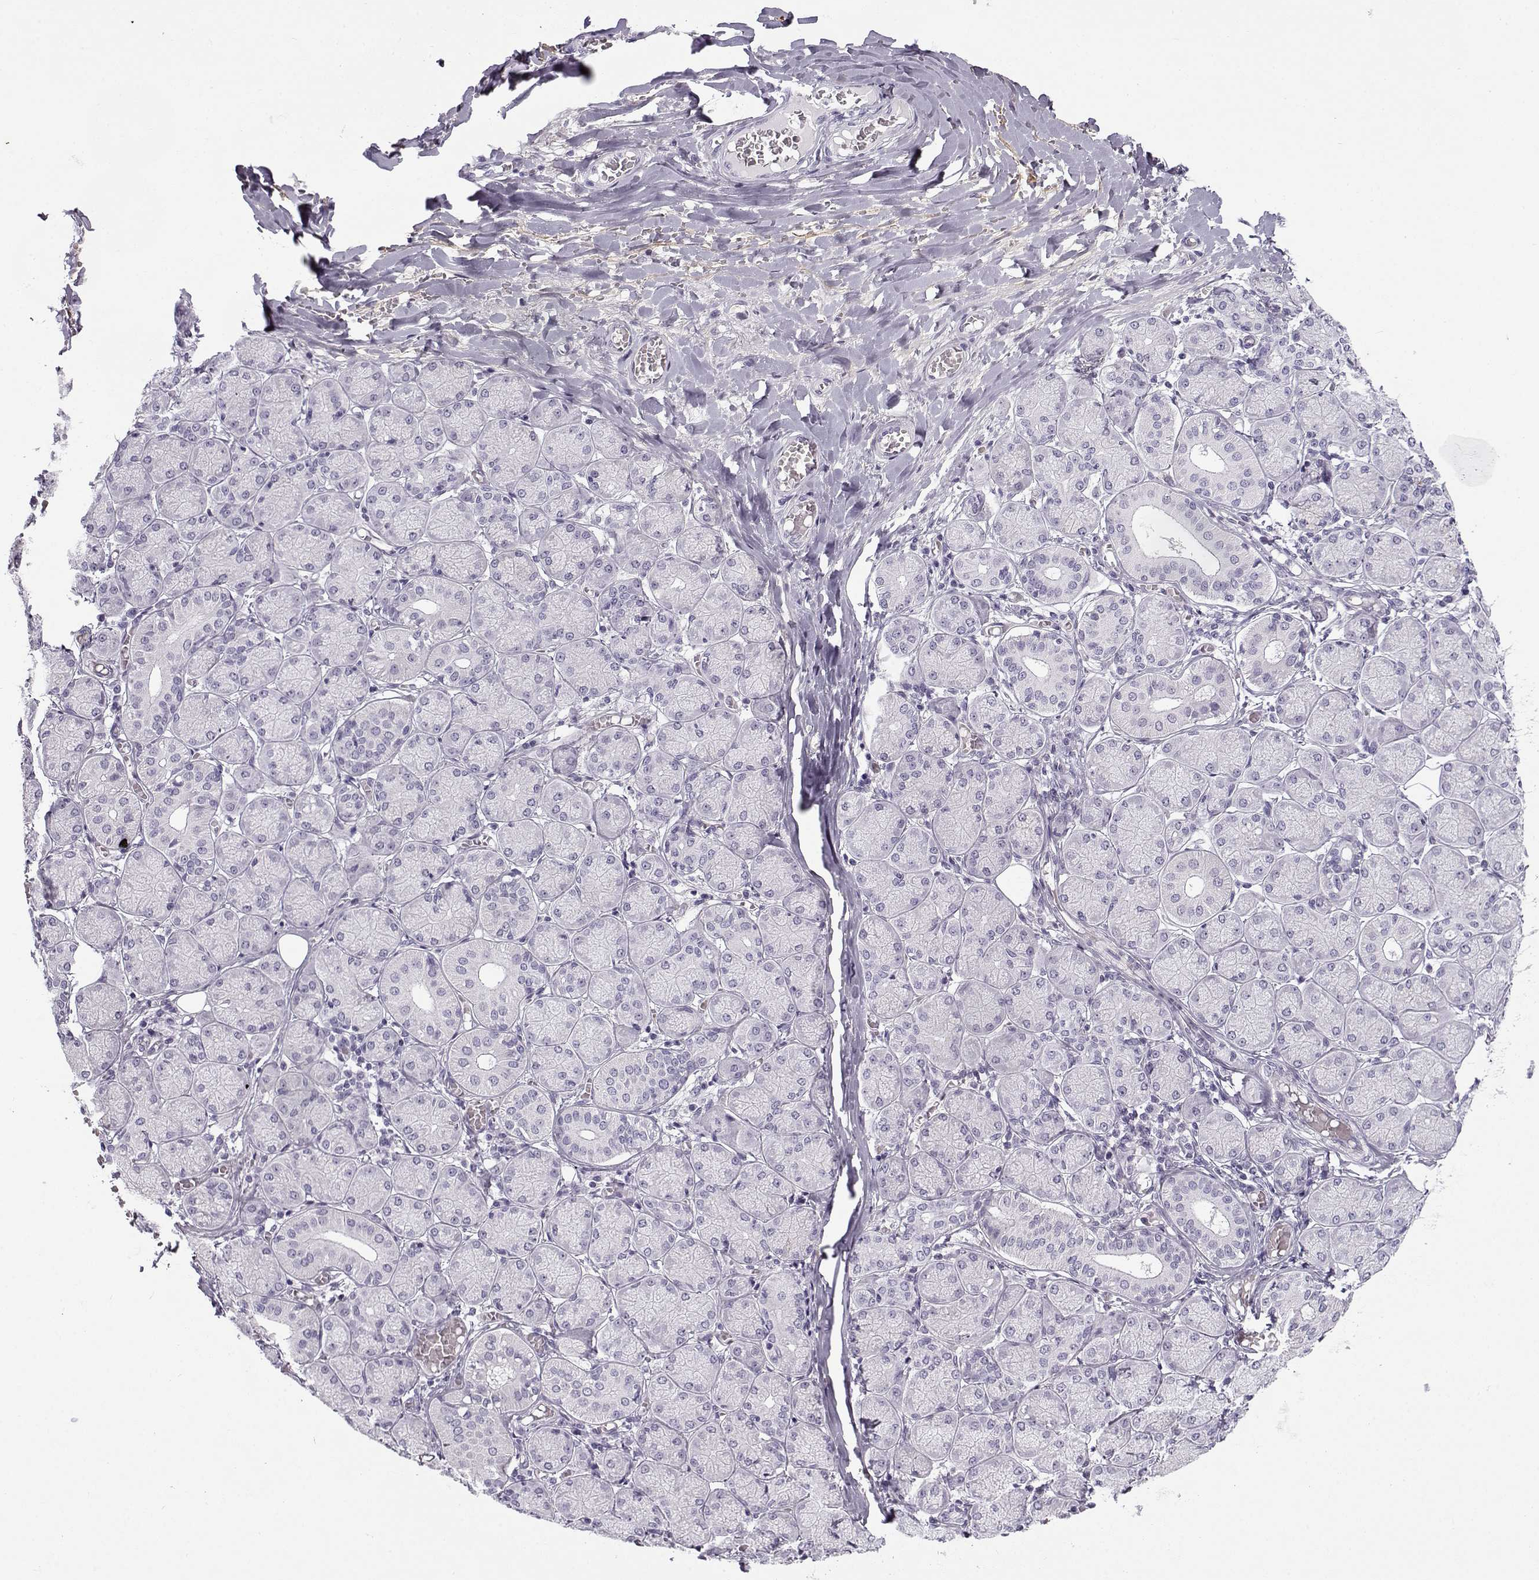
{"staining": {"intensity": "negative", "quantity": "none", "location": "none"}, "tissue": "salivary gland", "cell_type": "Glandular cells", "image_type": "normal", "snomed": [{"axis": "morphology", "description": "Normal tissue, NOS"}, {"axis": "topography", "description": "Salivary gland"}, {"axis": "topography", "description": "Peripheral nerve tissue"}], "caption": "Immunohistochemistry (IHC) of unremarkable human salivary gland exhibits no staining in glandular cells.", "gene": "GTSF1L", "patient": {"sex": "female", "age": 24}}